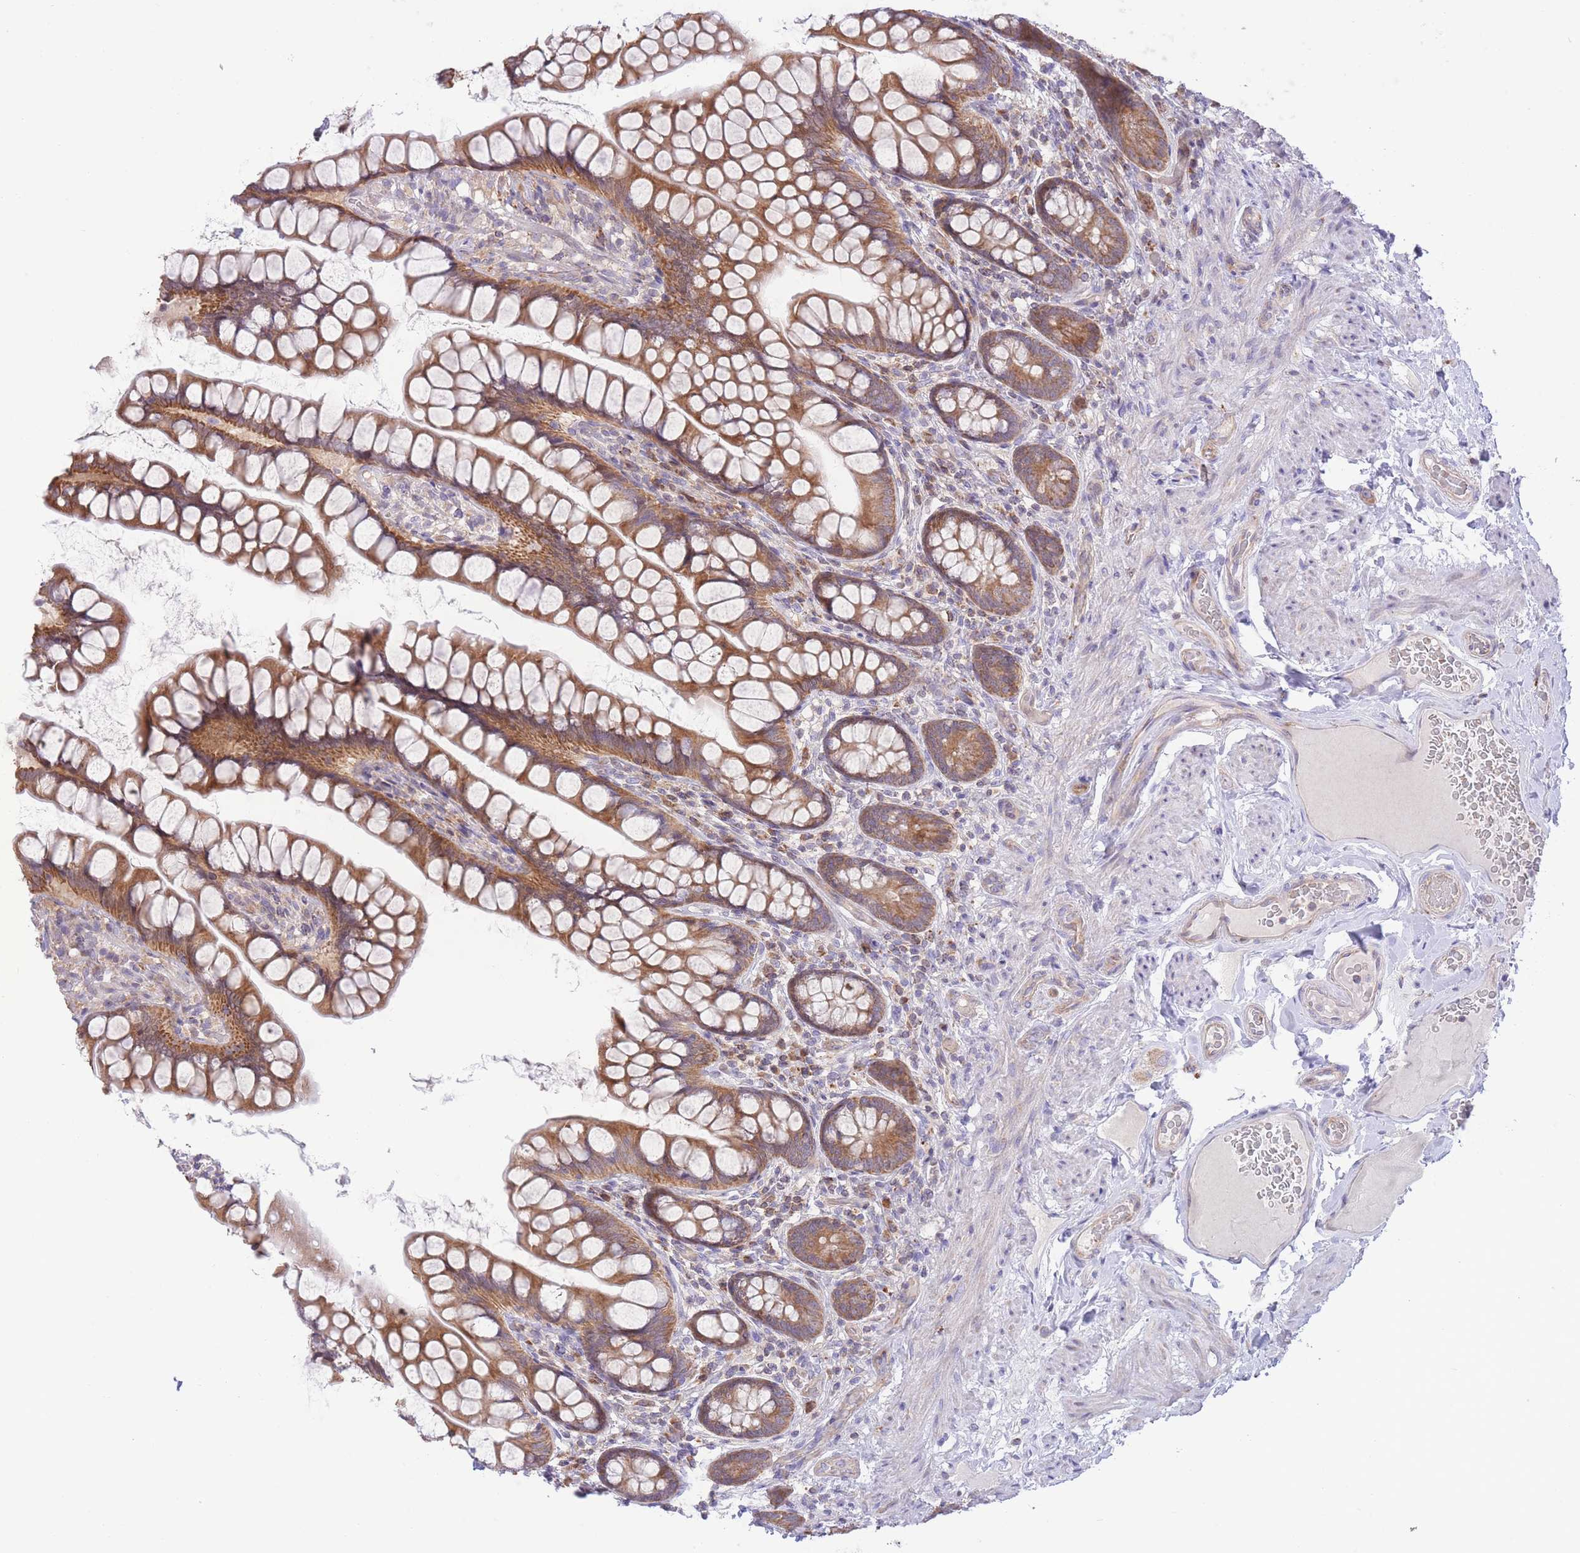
{"staining": {"intensity": "strong", "quantity": ">75%", "location": "cytoplasmic/membranous"}, "tissue": "small intestine", "cell_type": "Glandular cells", "image_type": "normal", "snomed": [{"axis": "morphology", "description": "Normal tissue, NOS"}, {"axis": "topography", "description": "Small intestine"}], "caption": "There is high levels of strong cytoplasmic/membranous staining in glandular cells of benign small intestine, as demonstrated by immunohistochemical staining (brown color).", "gene": "BOLA2B", "patient": {"sex": "male", "age": 70}}